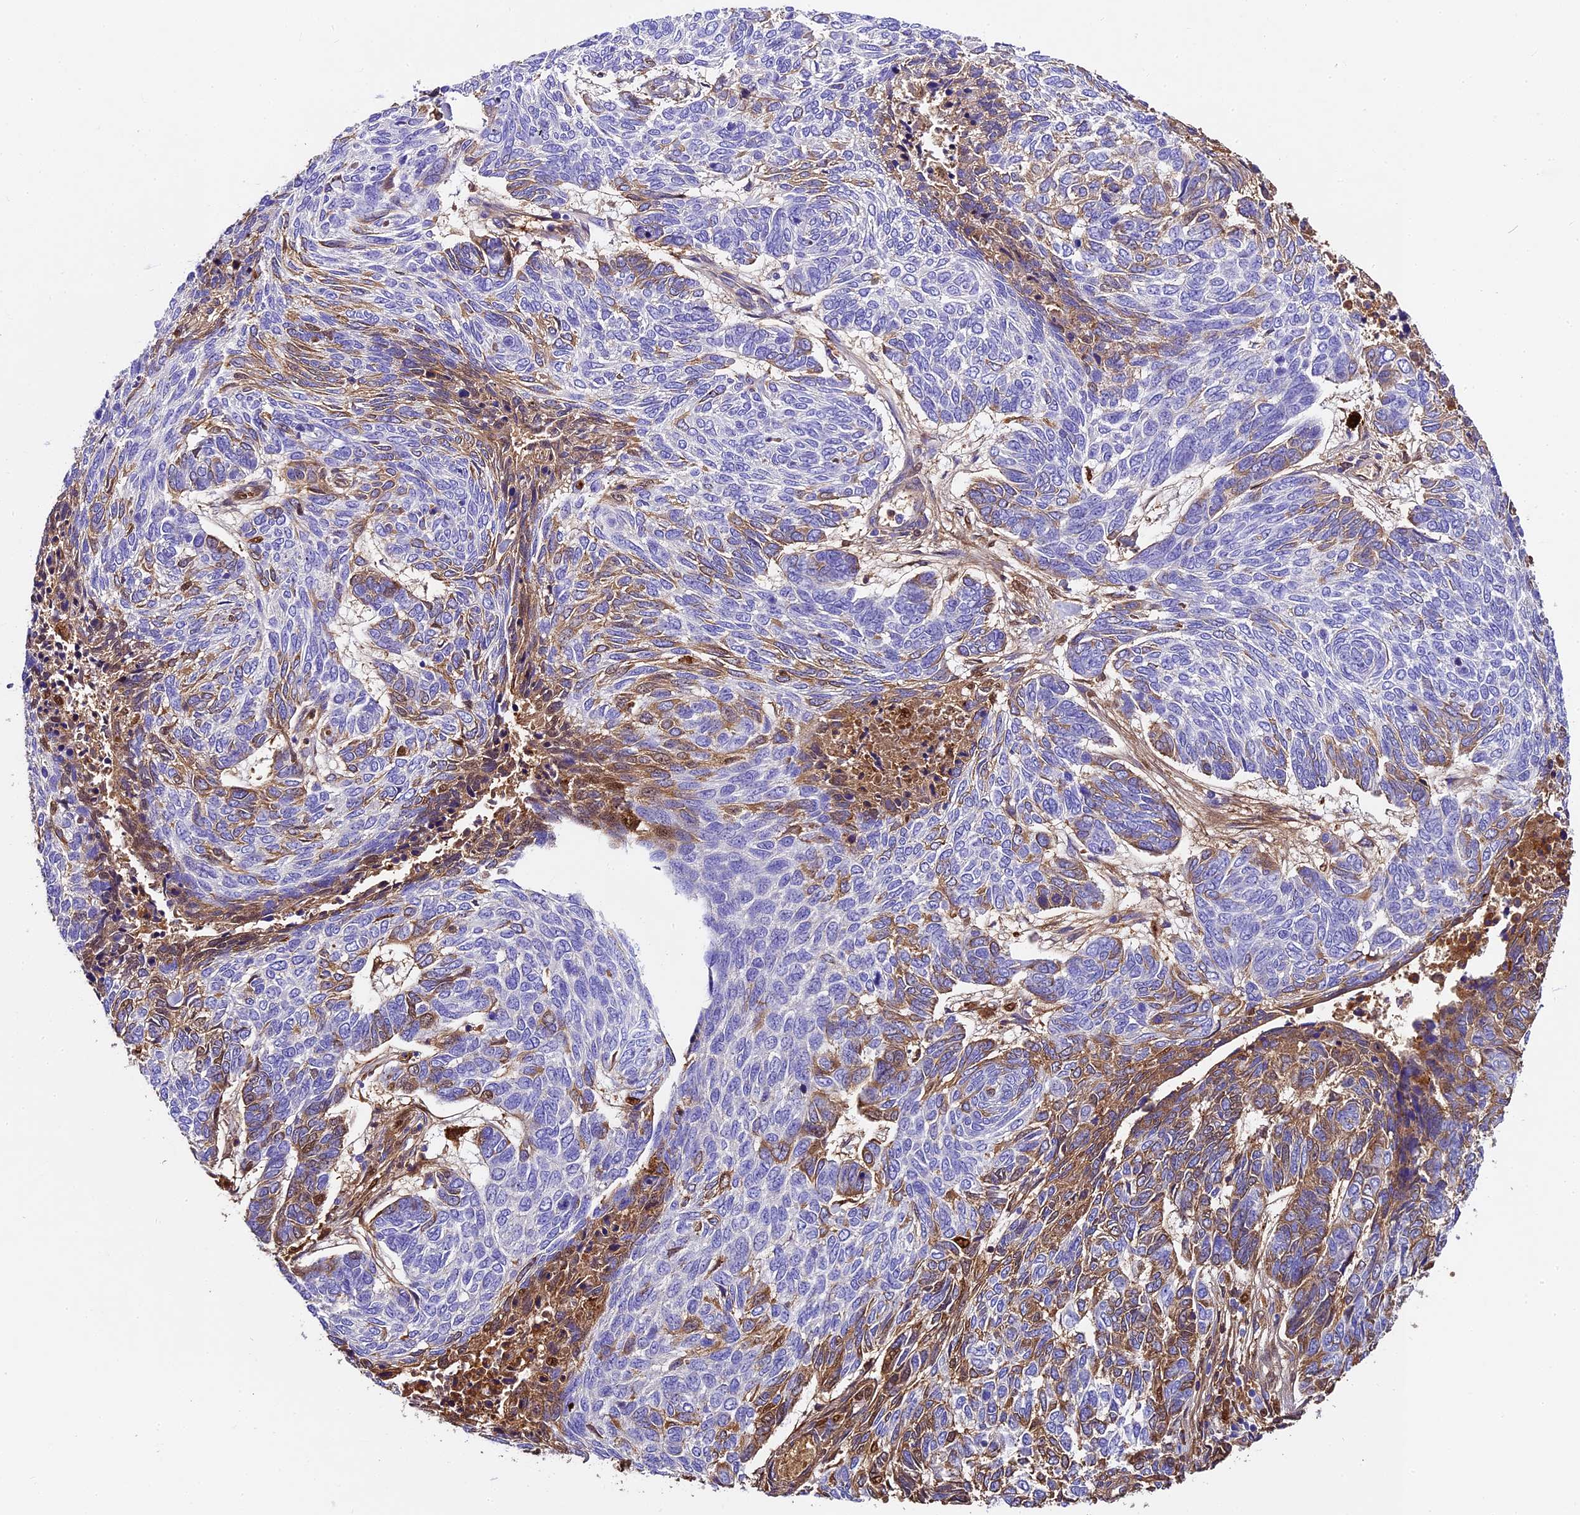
{"staining": {"intensity": "moderate", "quantity": "<25%", "location": "cytoplasmic/membranous"}, "tissue": "skin cancer", "cell_type": "Tumor cells", "image_type": "cancer", "snomed": [{"axis": "morphology", "description": "Basal cell carcinoma"}, {"axis": "topography", "description": "Skin"}], "caption": "IHC staining of basal cell carcinoma (skin), which displays low levels of moderate cytoplasmic/membranous positivity in about <25% of tumor cells indicating moderate cytoplasmic/membranous protein staining. The staining was performed using DAB (3,3'-diaminobenzidine) (brown) for protein detection and nuclei were counterstained in hematoxylin (blue).", "gene": "FREM3", "patient": {"sex": "female", "age": 65}}